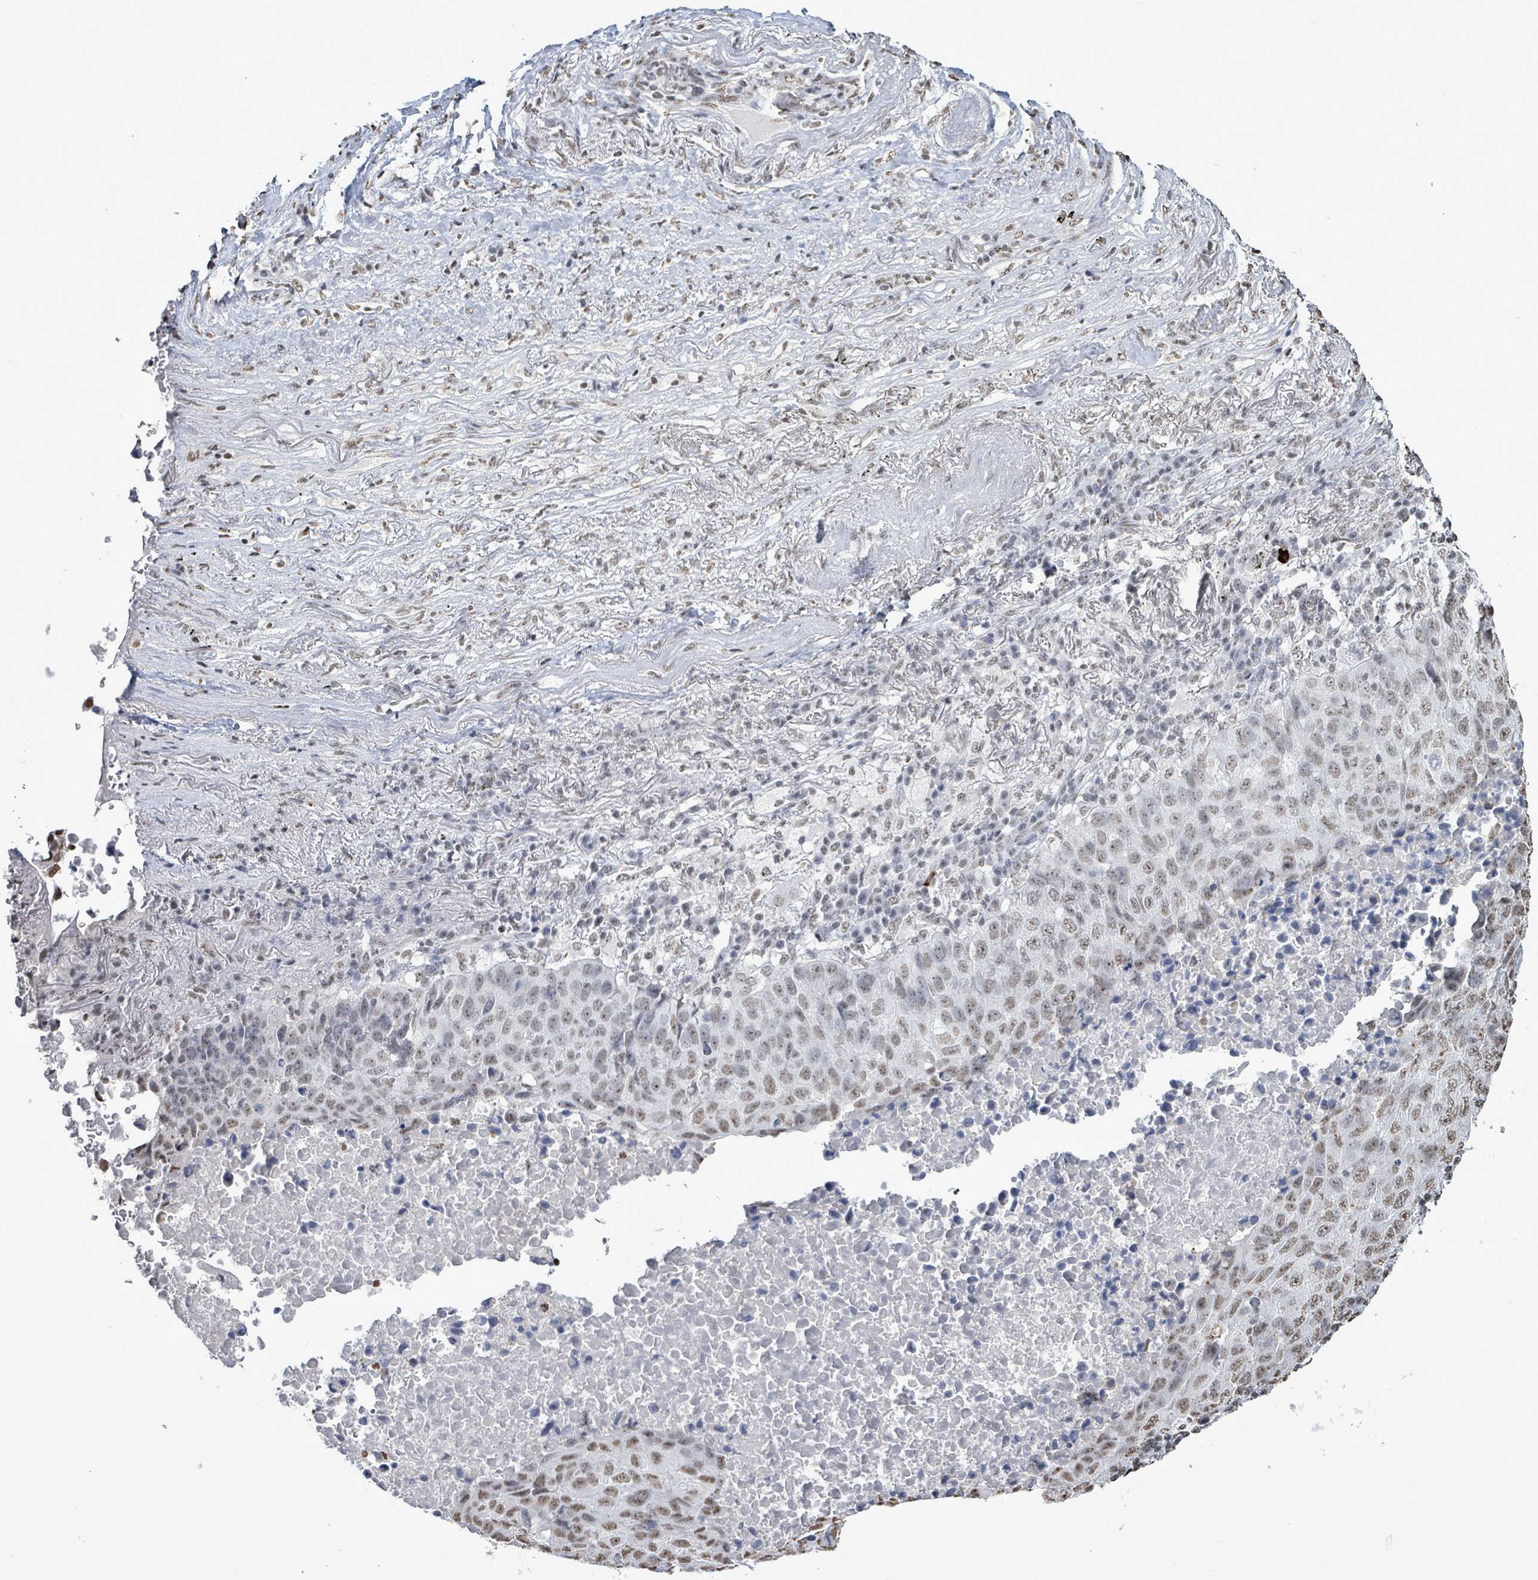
{"staining": {"intensity": "weak", "quantity": "25%-75%", "location": "nuclear"}, "tissue": "lung cancer", "cell_type": "Tumor cells", "image_type": "cancer", "snomed": [{"axis": "morphology", "description": "Squamous cell carcinoma, NOS"}, {"axis": "topography", "description": "Lung"}], "caption": "Human lung squamous cell carcinoma stained with a protein marker reveals weak staining in tumor cells.", "gene": "SAMD14", "patient": {"sex": "male", "age": 73}}